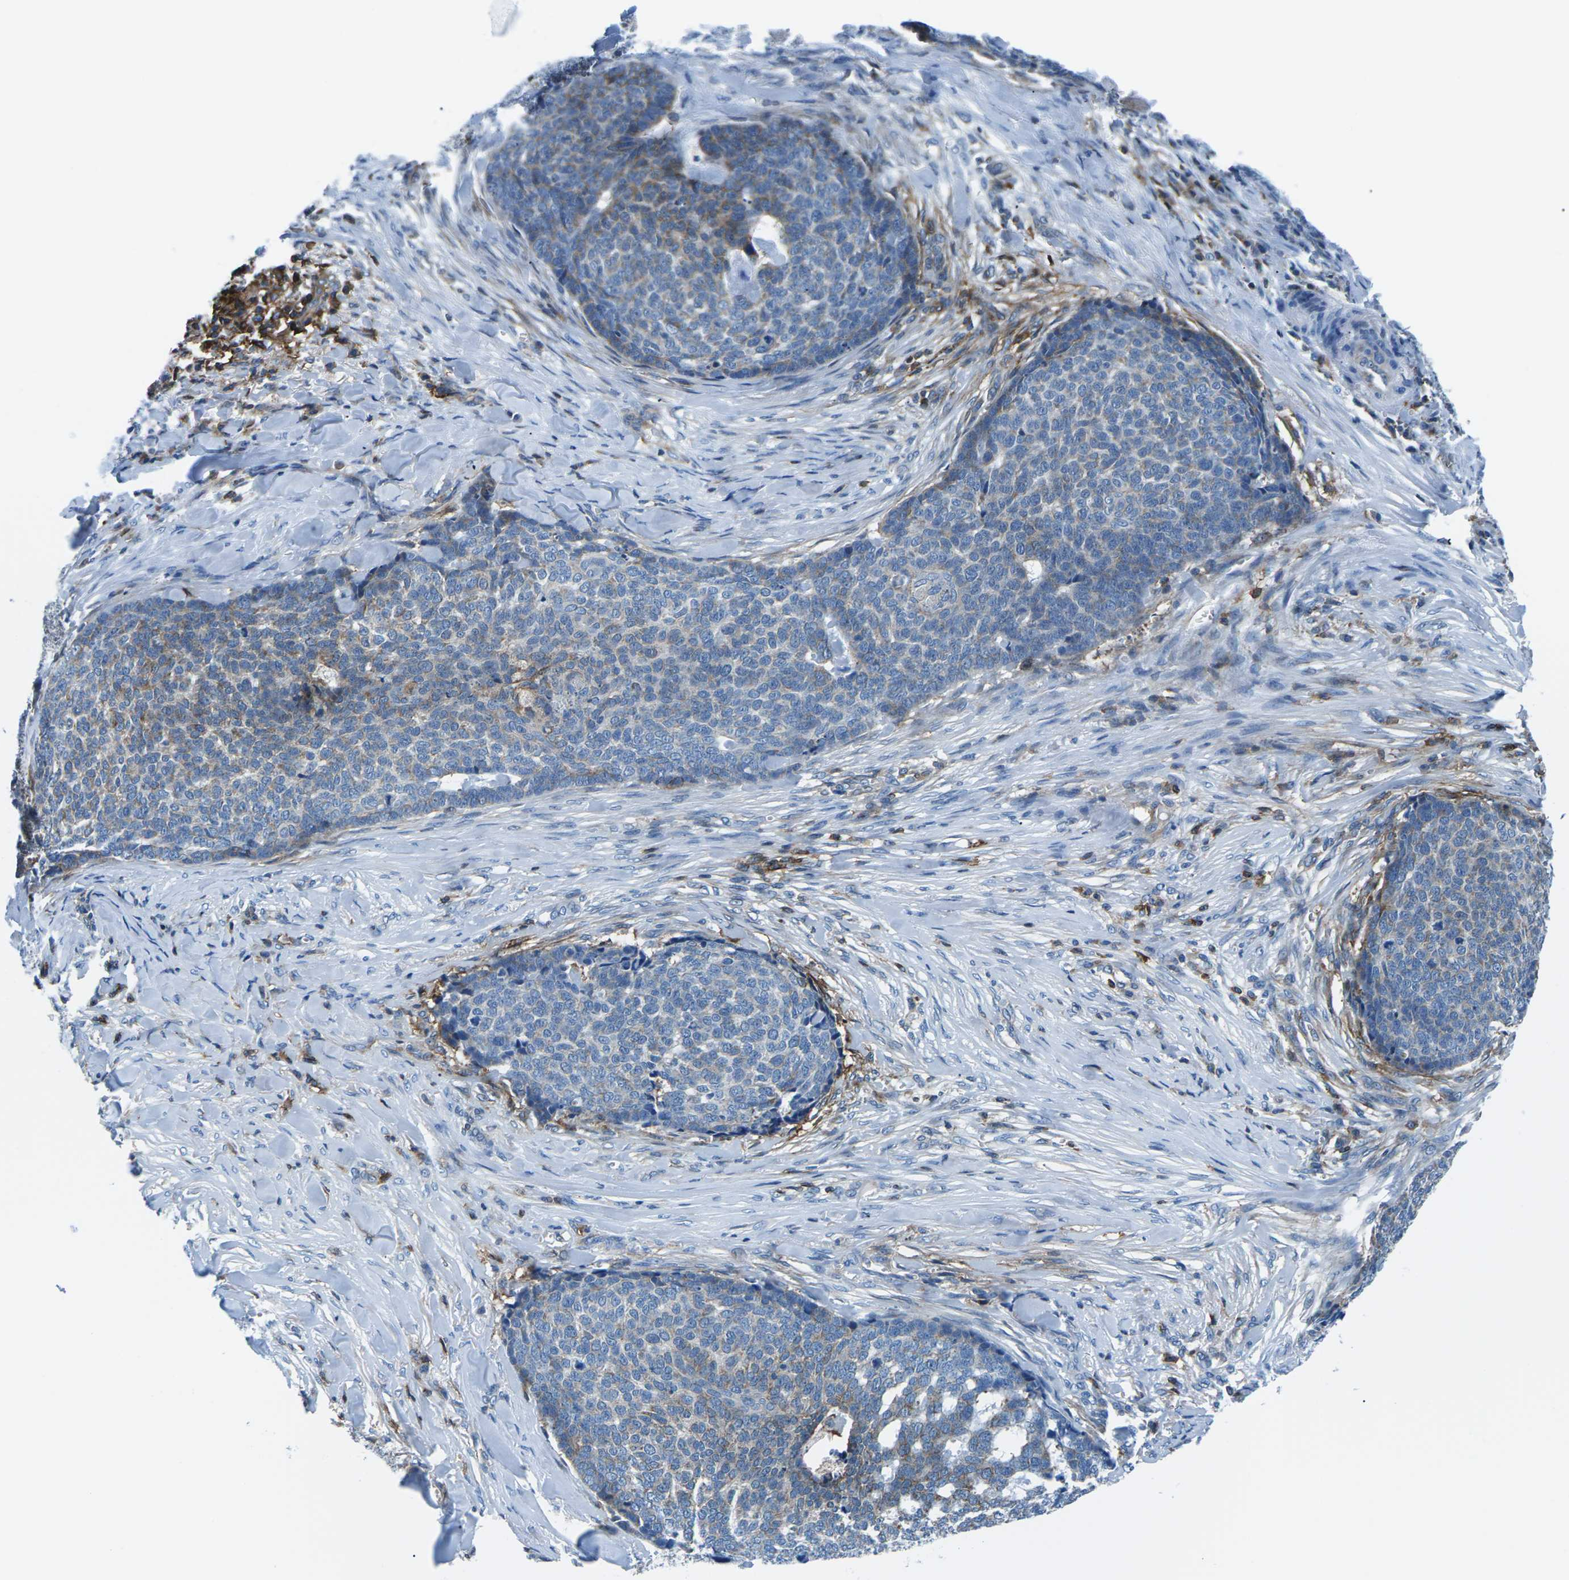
{"staining": {"intensity": "weak", "quantity": "<25%", "location": "cytoplasmic/membranous"}, "tissue": "skin cancer", "cell_type": "Tumor cells", "image_type": "cancer", "snomed": [{"axis": "morphology", "description": "Basal cell carcinoma"}, {"axis": "topography", "description": "Skin"}], "caption": "Basal cell carcinoma (skin) was stained to show a protein in brown. There is no significant positivity in tumor cells. (Stains: DAB IHC with hematoxylin counter stain, Microscopy: brightfield microscopy at high magnification).", "gene": "SOCS4", "patient": {"sex": "male", "age": 84}}